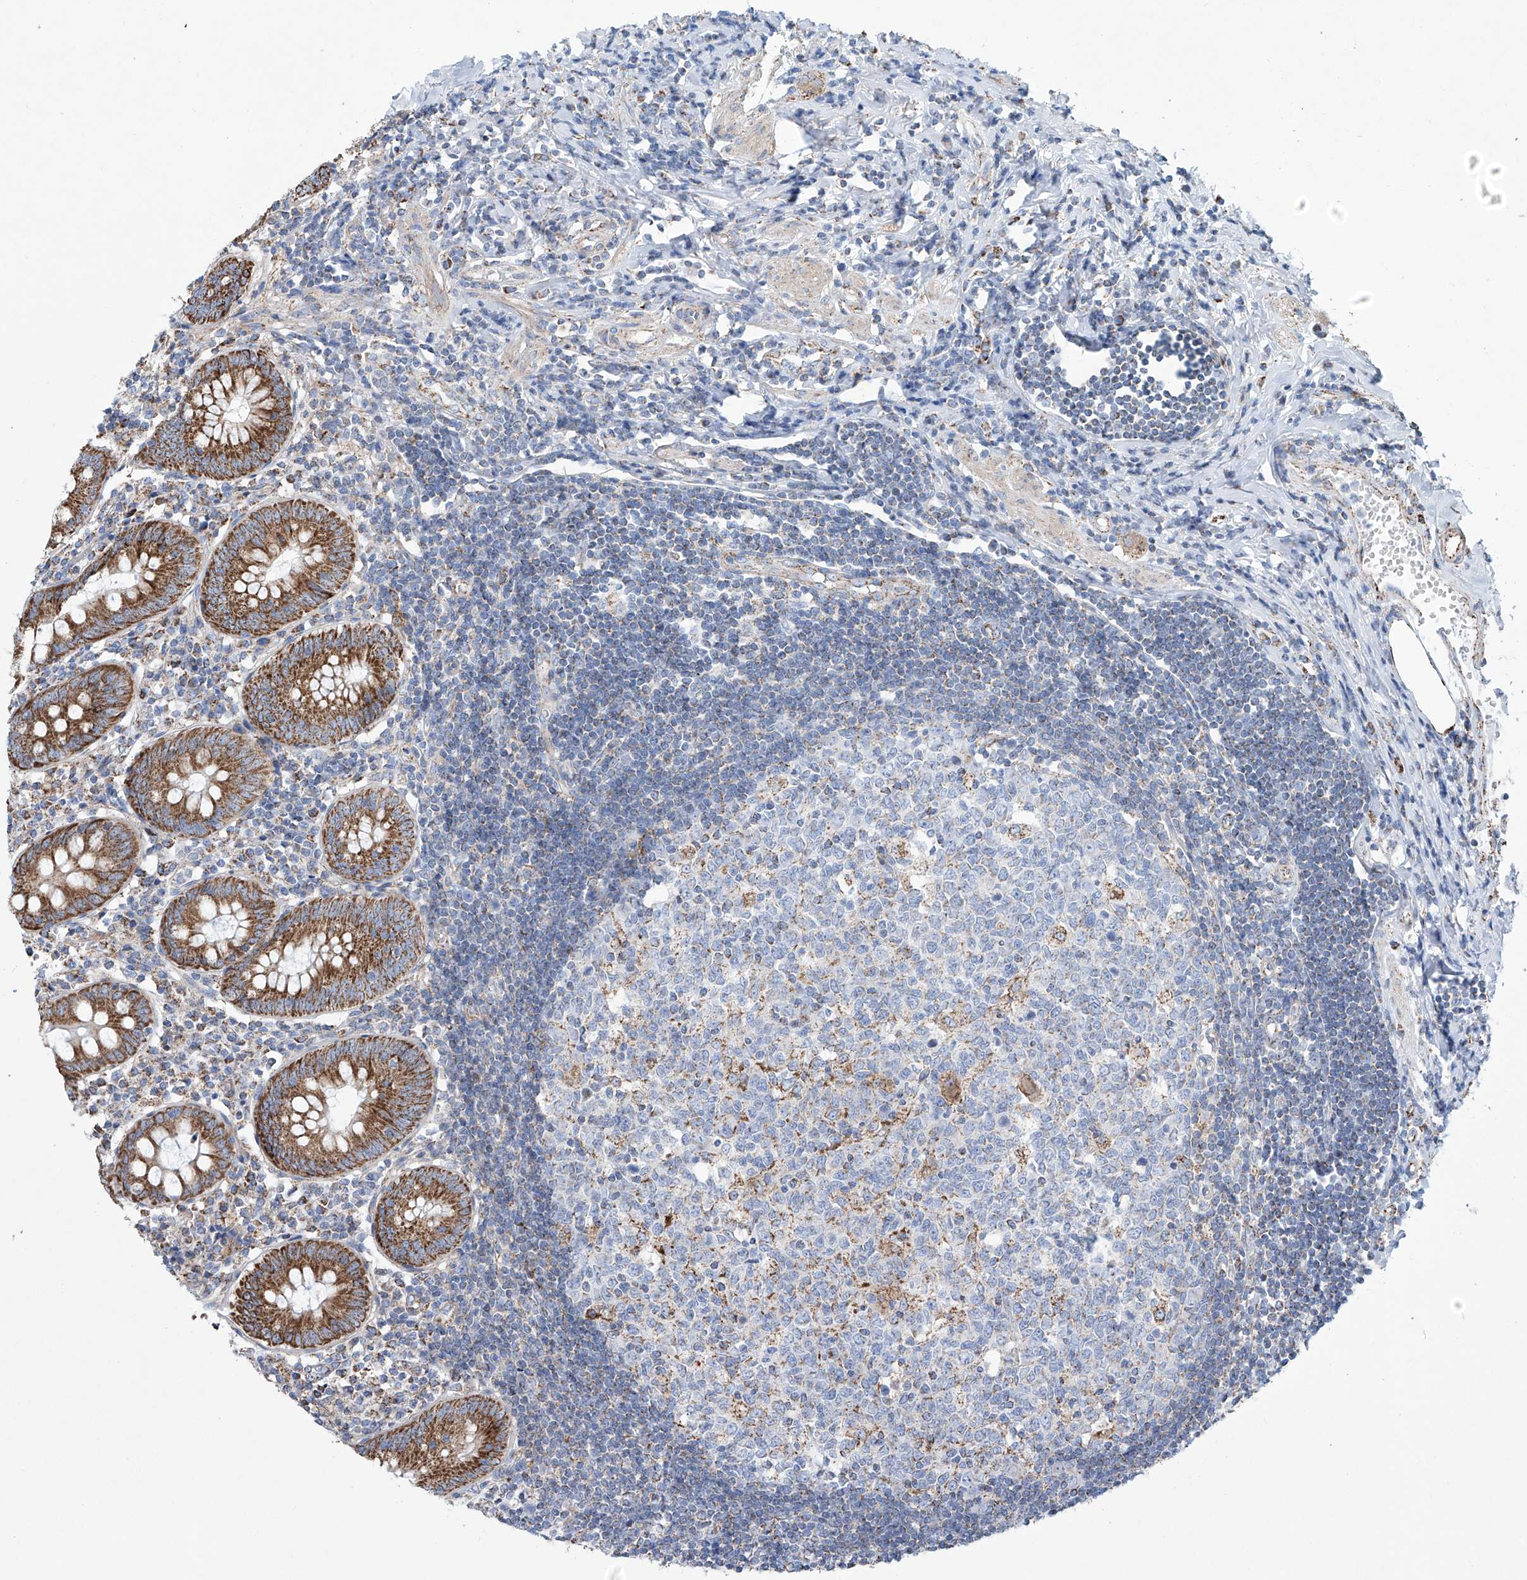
{"staining": {"intensity": "strong", "quantity": ">75%", "location": "cytoplasmic/membranous"}, "tissue": "appendix", "cell_type": "Glandular cells", "image_type": "normal", "snomed": [{"axis": "morphology", "description": "Normal tissue, NOS"}, {"axis": "topography", "description": "Appendix"}], "caption": "Immunohistochemical staining of benign human appendix reveals high levels of strong cytoplasmic/membranous staining in about >75% of glandular cells. (Stains: DAB in brown, nuclei in blue, Microscopy: brightfield microscopy at high magnification).", "gene": "ALDH6A1", "patient": {"sex": "female", "age": 54}}